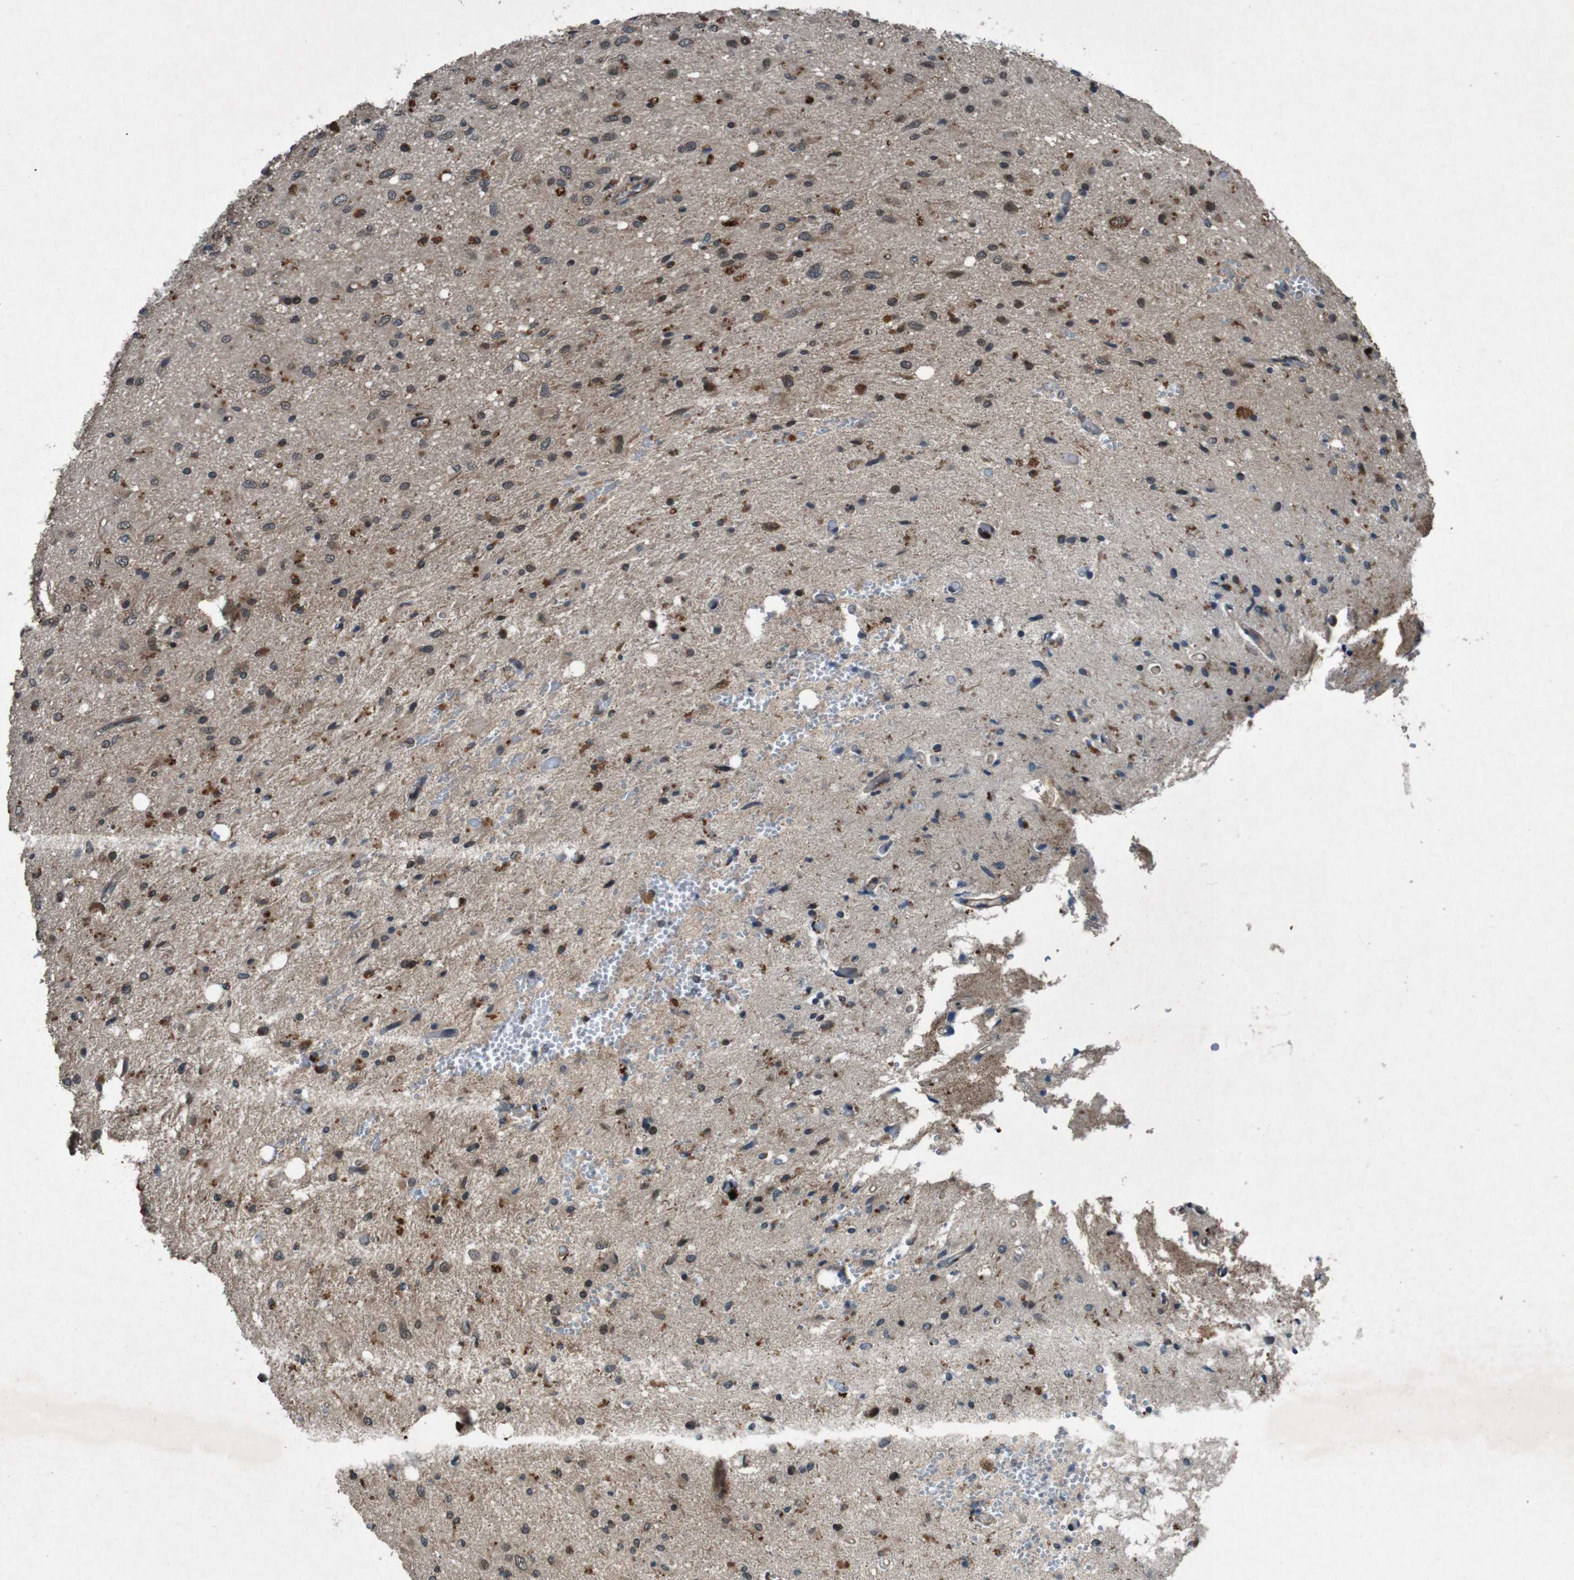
{"staining": {"intensity": "weak", "quantity": ">75%", "location": "cytoplasmic/membranous"}, "tissue": "glioma", "cell_type": "Tumor cells", "image_type": "cancer", "snomed": [{"axis": "morphology", "description": "Glioma, malignant, Low grade"}, {"axis": "topography", "description": "Brain"}], "caption": "Weak cytoplasmic/membranous expression is identified in about >75% of tumor cells in glioma.", "gene": "SOCS1", "patient": {"sex": "male", "age": 77}}